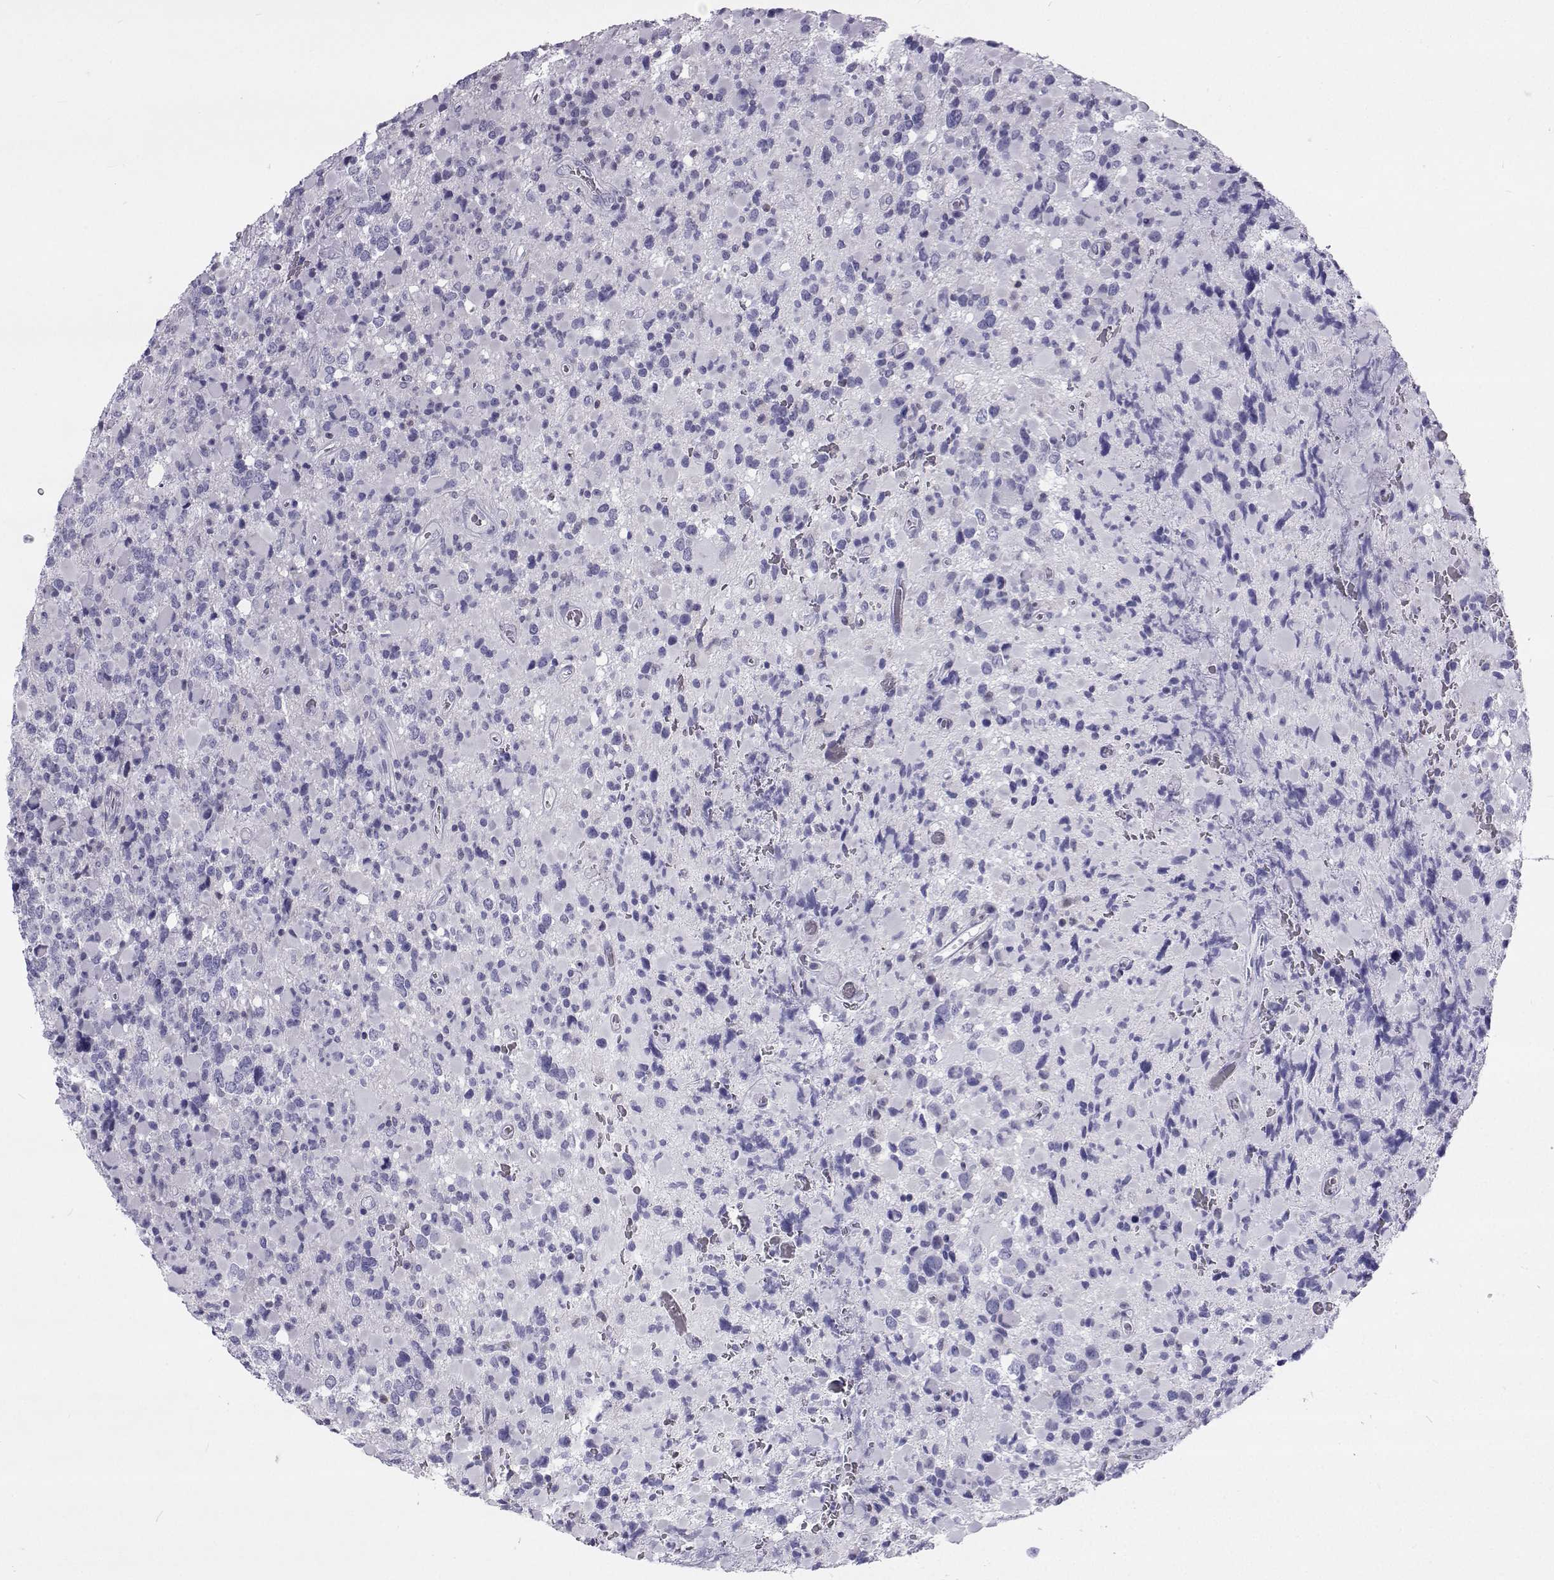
{"staining": {"intensity": "negative", "quantity": "none", "location": "none"}, "tissue": "glioma", "cell_type": "Tumor cells", "image_type": "cancer", "snomed": [{"axis": "morphology", "description": "Glioma, malignant, High grade"}, {"axis": "topography", "description": "Brain"}], "caption": "Tumor cells show no significant expression in glioma. (Stains: DAB (3,3'-diaminobenzidine) IHC with hematoxylin counter stain, Microscopy: brightfield microscopy at high magnification).", "gene": "GALM", "patient": {"sex": "female", "age": 40}}